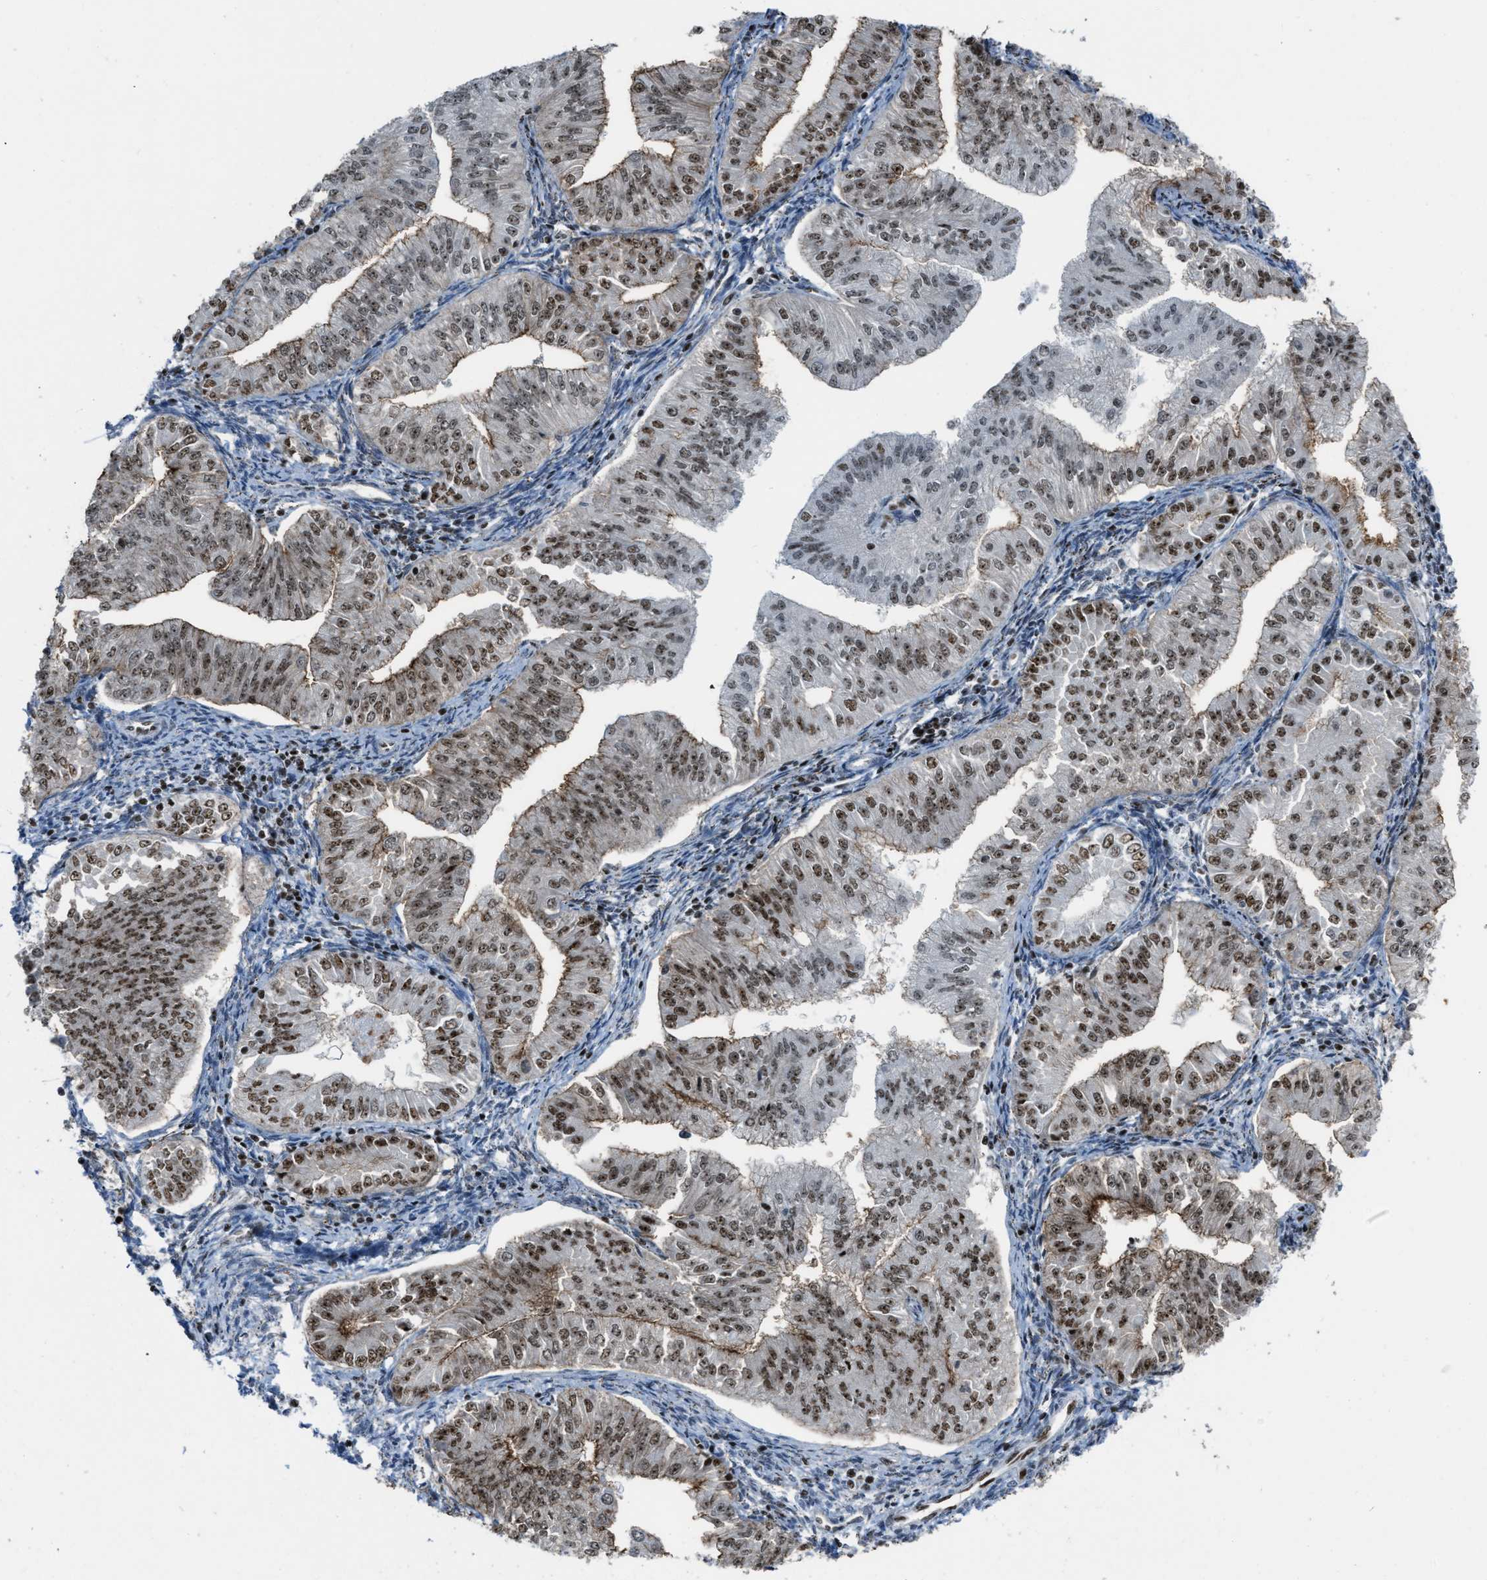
{"staining": {"intensity": "strong", "quantity": ">75%", "location": "nuclear"}, "tissue": "endometrial cancer", "cell_type": "Tumor cells", "image_type": "cancer", "snomed": [{"axis": "morphology", "description": "Normal tissue, NOS"}, {"axis": "morphology", "description": "Adenocarcinoma, NOS"}, {"axis": "topography", "description": "Endometrium"}], "caption": "Adenocarcinoma (endometrial) stained with DAB (3,3'-diaminobenzidine) immunohistochemistry shows high levels of strong nuclear staining in approximately >75% of tumor cells.", "gene": "SLFN5", "patient": {"sex": "female", "age": 53}}